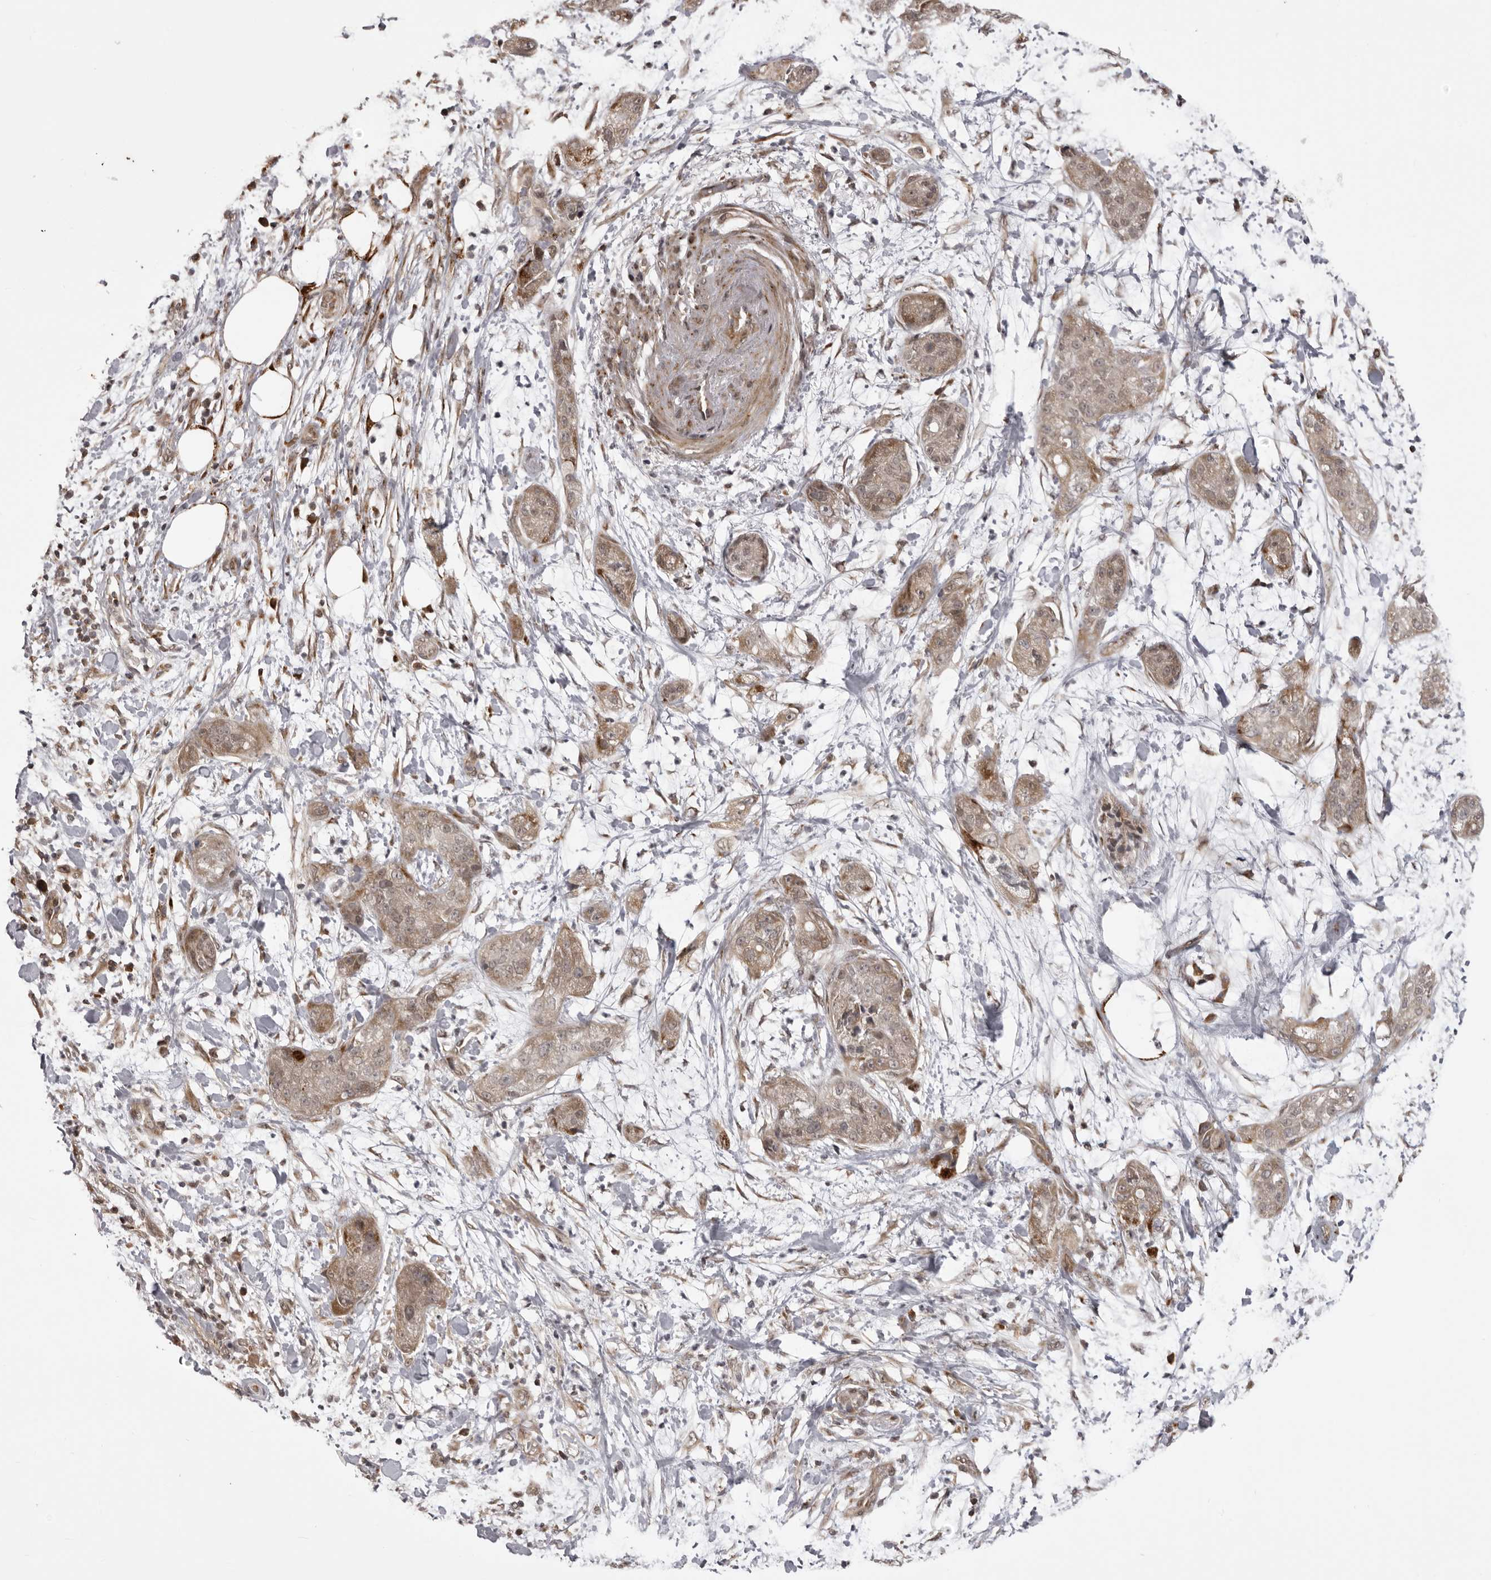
{"staining": {"intensity": "weak", "quantity": "25%-75%", "location": "cytoplasmic/membranous"}, "tissue": "pancreatic cancer", "cell_type": "Tumor cells", "image_type": "cancer", "snomed": [{"axis": "morphology", "description": "Adenocarcinoma, NOS"}, {"axis": "topography", "description": "Pancreas"}], "caption": "Adenocarcinoma (pancreatic) tissue shows weak cytoplasmic/membranous staining in approximately 25%-75% of tumor cells, visualized by immunohistochemistry.", "gene": "C1orf109", "patient": {"sex": "female", "age": 78}}